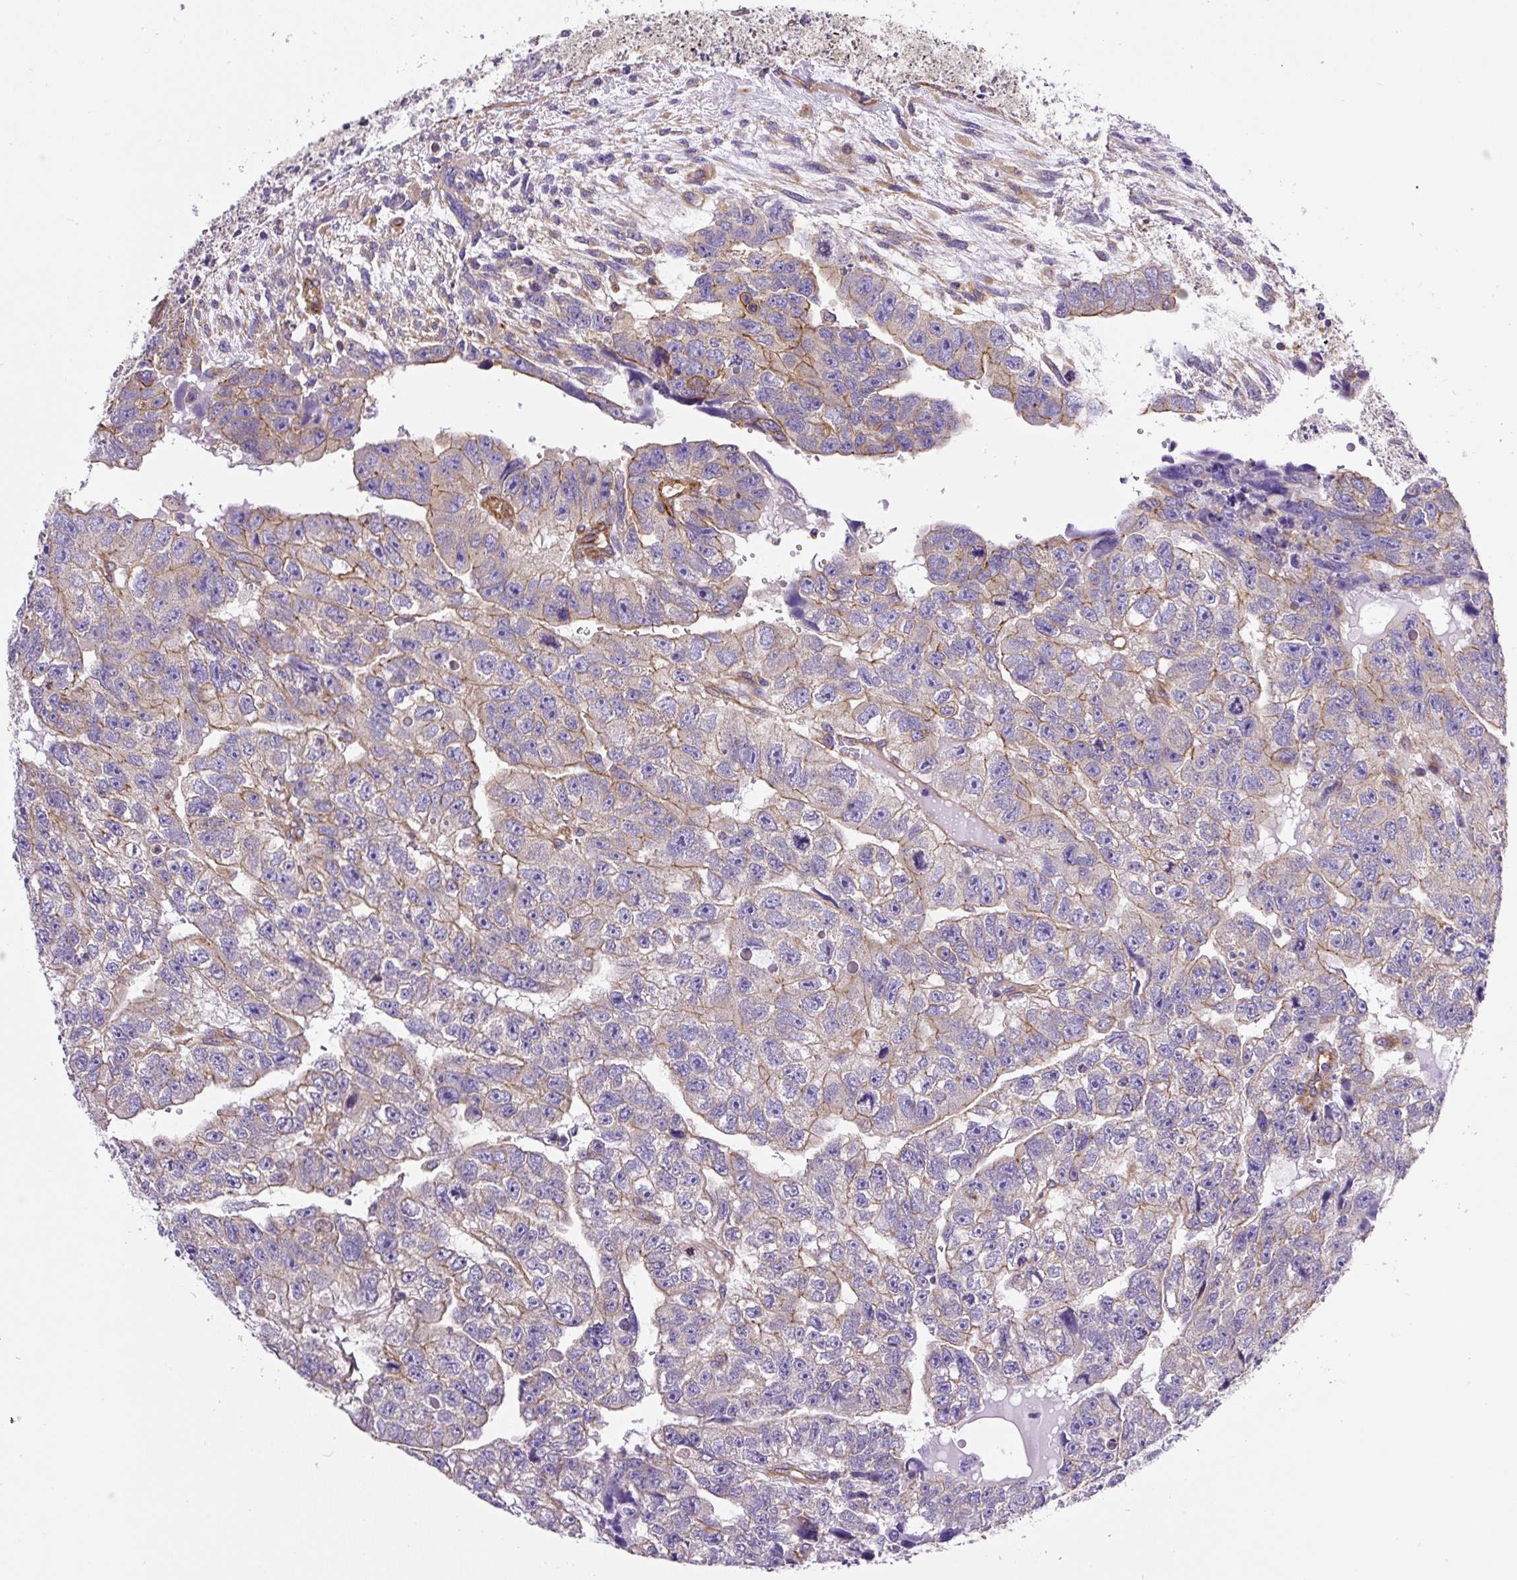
{"staining": {"intensity": "weak", "quantity": "25%-75%", "location": "cytoplasmic/membranous"}, "tissue": "testis cancer", "cell_type": "Tumor cells", "image_type": "cancer", "snomed": [{"axis": "morphology", "description": "Carcinoma, Embryonal, NOS"}, {"axis": "topography", "description": "Testis"}], "caption": "Protein staining of testis embryonal carcinoma tissue exhibits weak cytoplasmic/membranous expression in approximately 25%-75% of tumor cells. (brown staining indicates protein expression, while blue staining denotes nuclei).", "gene": "DCTN1", "patient": {"sex": "male", "age": 20}}